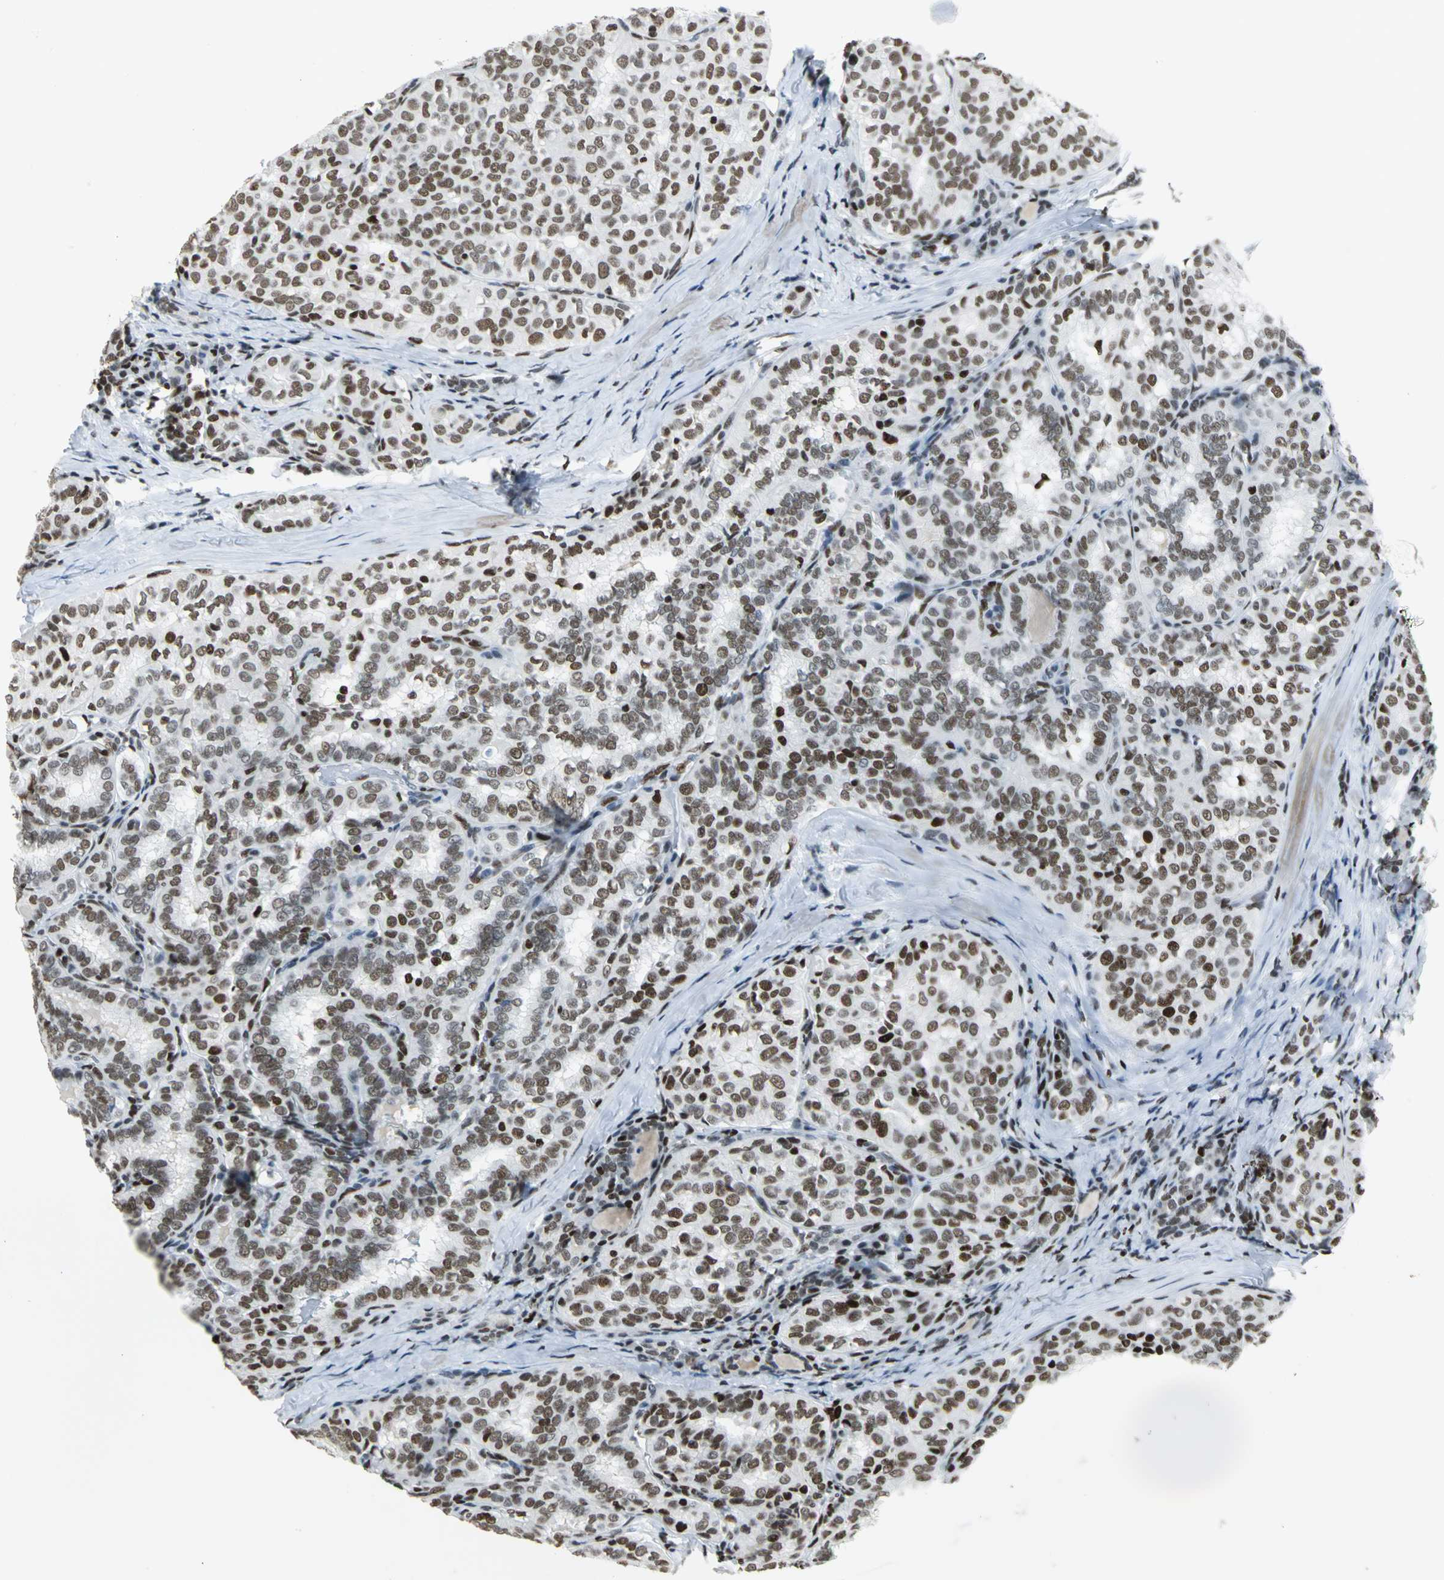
{"staining": {"intensity": "strong", "quantity": ">75%", "location": "nuclear"}, "tissue": "thyroid cancer", "cell_type": "Tumor cells", "image_type": "cancer", "snomed": [{"axis": "morphology", "description": "Normal tissue, NOS"}, {"axis": "morphology", "description": "Papillary adenocarcinoma, NOS"}, {"axis": "topography", "description": "Thyroid gland"}], "caption": "A photomicrograph showing strong nuclear positivity in about >75% of tumor cells in thyroid papillary adenocarcinoma, as visualized by brown immunohistochemical staining.", "gene": "HNRNPD", "patient": {"sex": "female", "age": 30}}